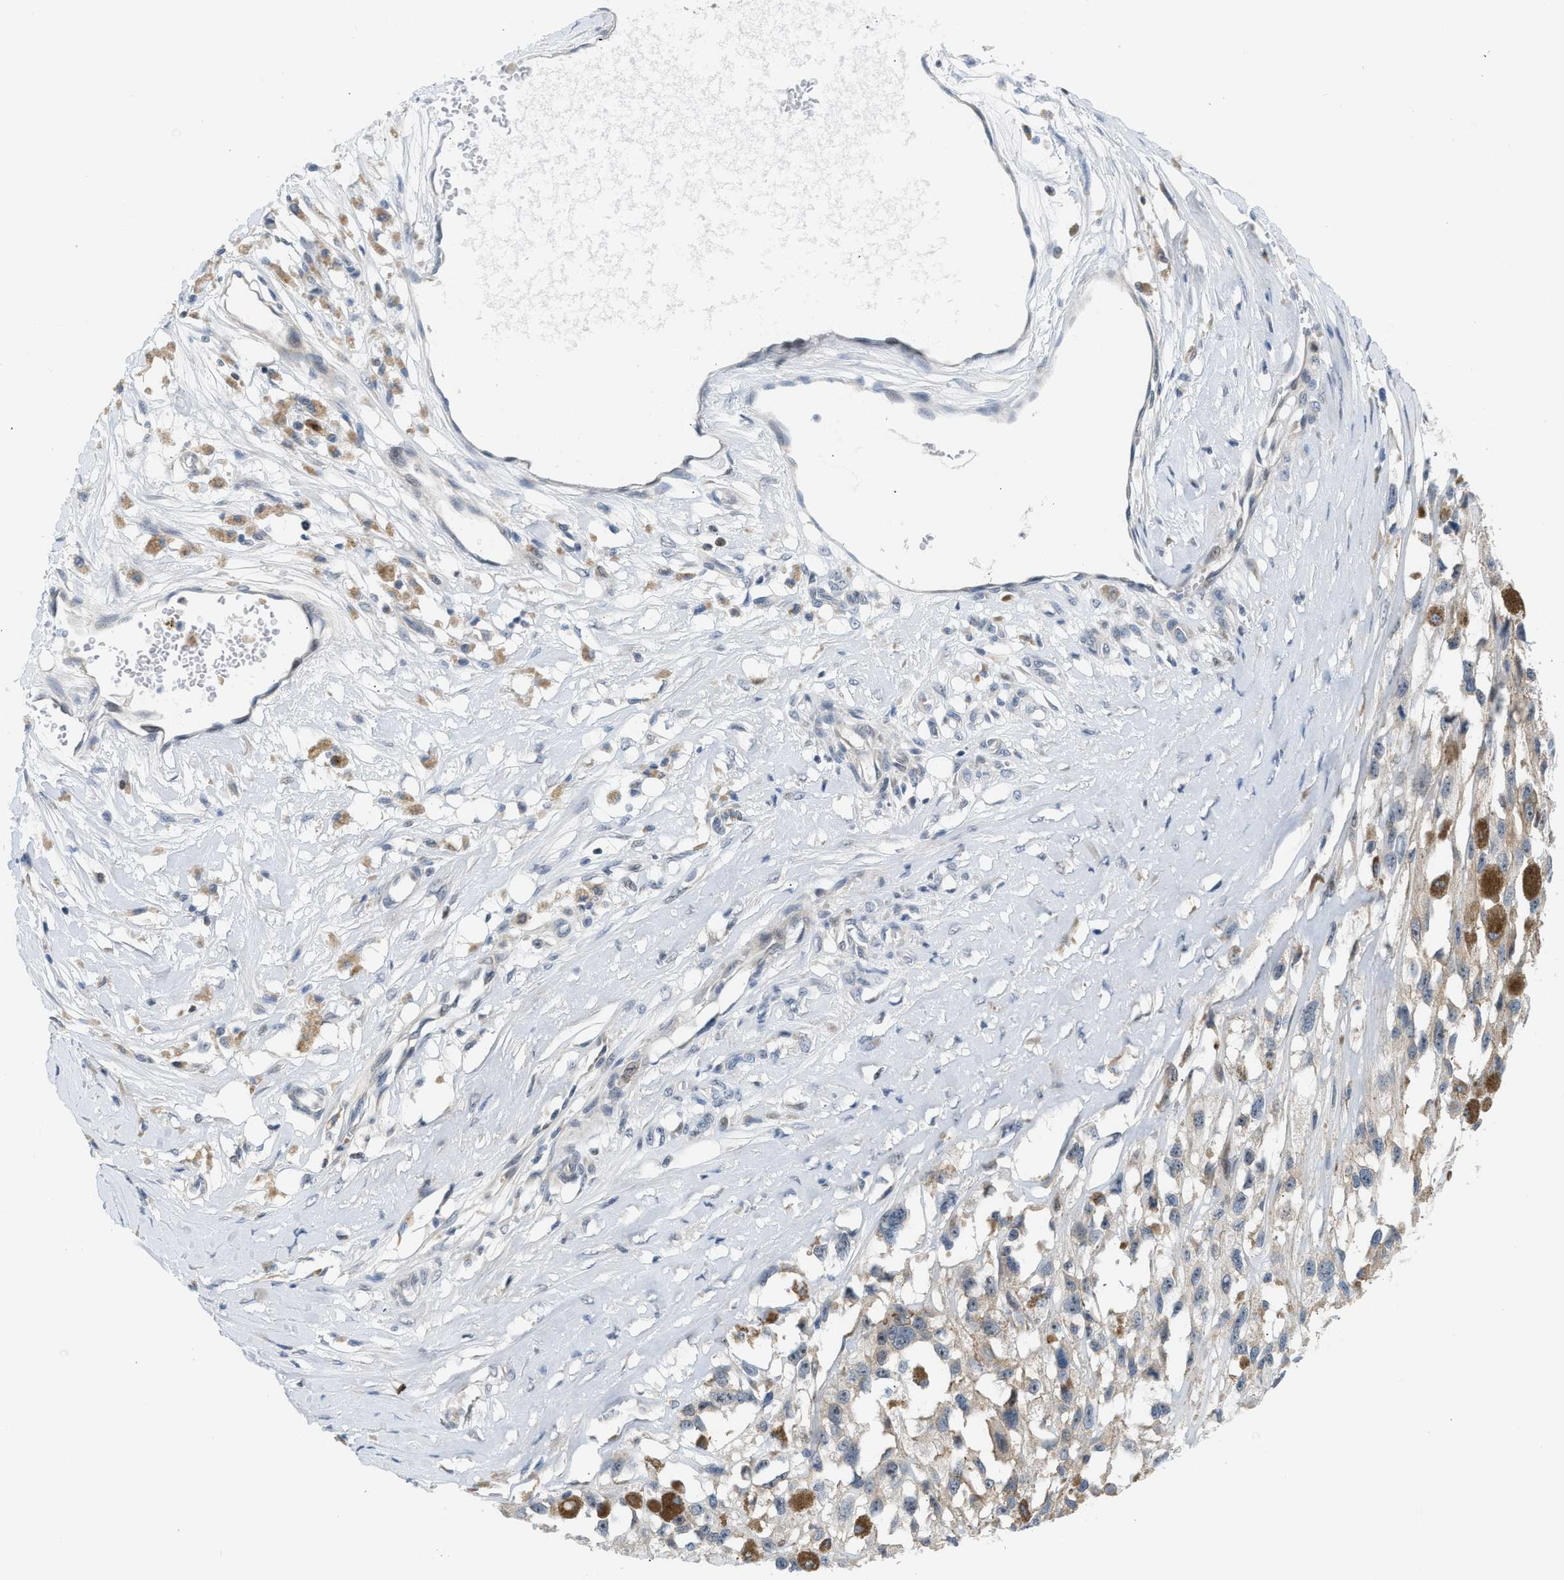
{"staining": {"intensity": "weak", "quantity": "<25%", "location": "cytoplasmic/membranous,nuclear"}, "tissue": "melanoma", "cell_type": "Tumor cells", "image_type": "cancer", "snomed": [{"axis": "morphology", "description": "Malignant melanoma, Metastatic site"}, {"axis": "topography", "description": "Lymph node"}], "caption": "IHC of malignant melanoma (metastatic site) displays no expression in tumor cells. (Brightfield microscopy of DAB immunohistochemistry at high magnification).", "gene": "NPS", "patient": {"sex": "male", "age": 59}}